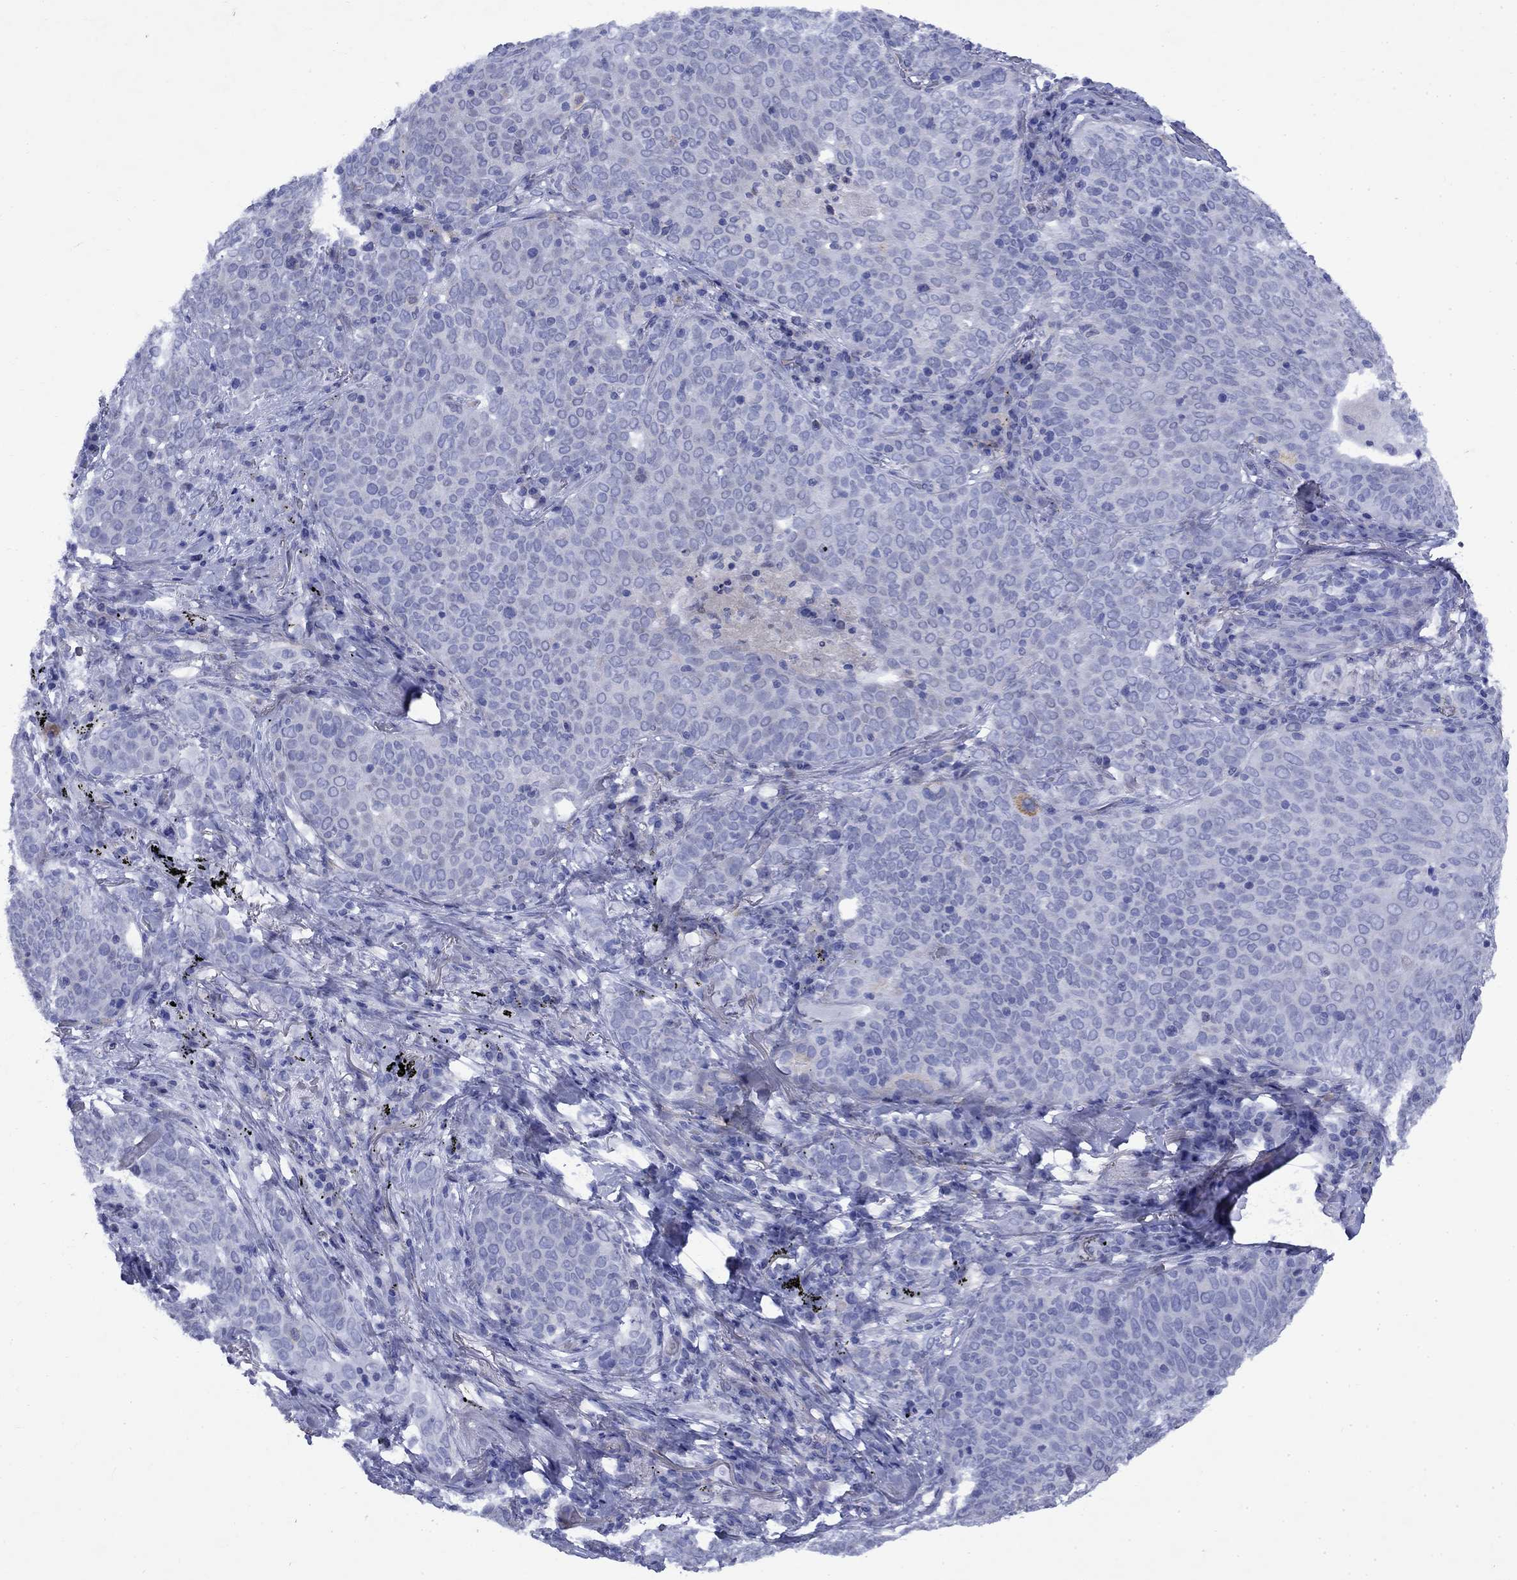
{"staining": {"intensity": "negative", "quantity": "none", "location": "none"}, "tissue": "lung cancer", "cell_type": "Tumor cells", "image_type": "cancer", "snomed": [{"axis": "morphology", "description": "Squamous cell carcinoma, NOS"}, {"axis": "topography", "description": "Lung"}], "caption": "Lung squamous cell carcinoma was stained to show a protein in brown. There is no significant positivity in tumor cells.", "gene": "STAB2", "patient": {"sex": "male", "age": 82}}